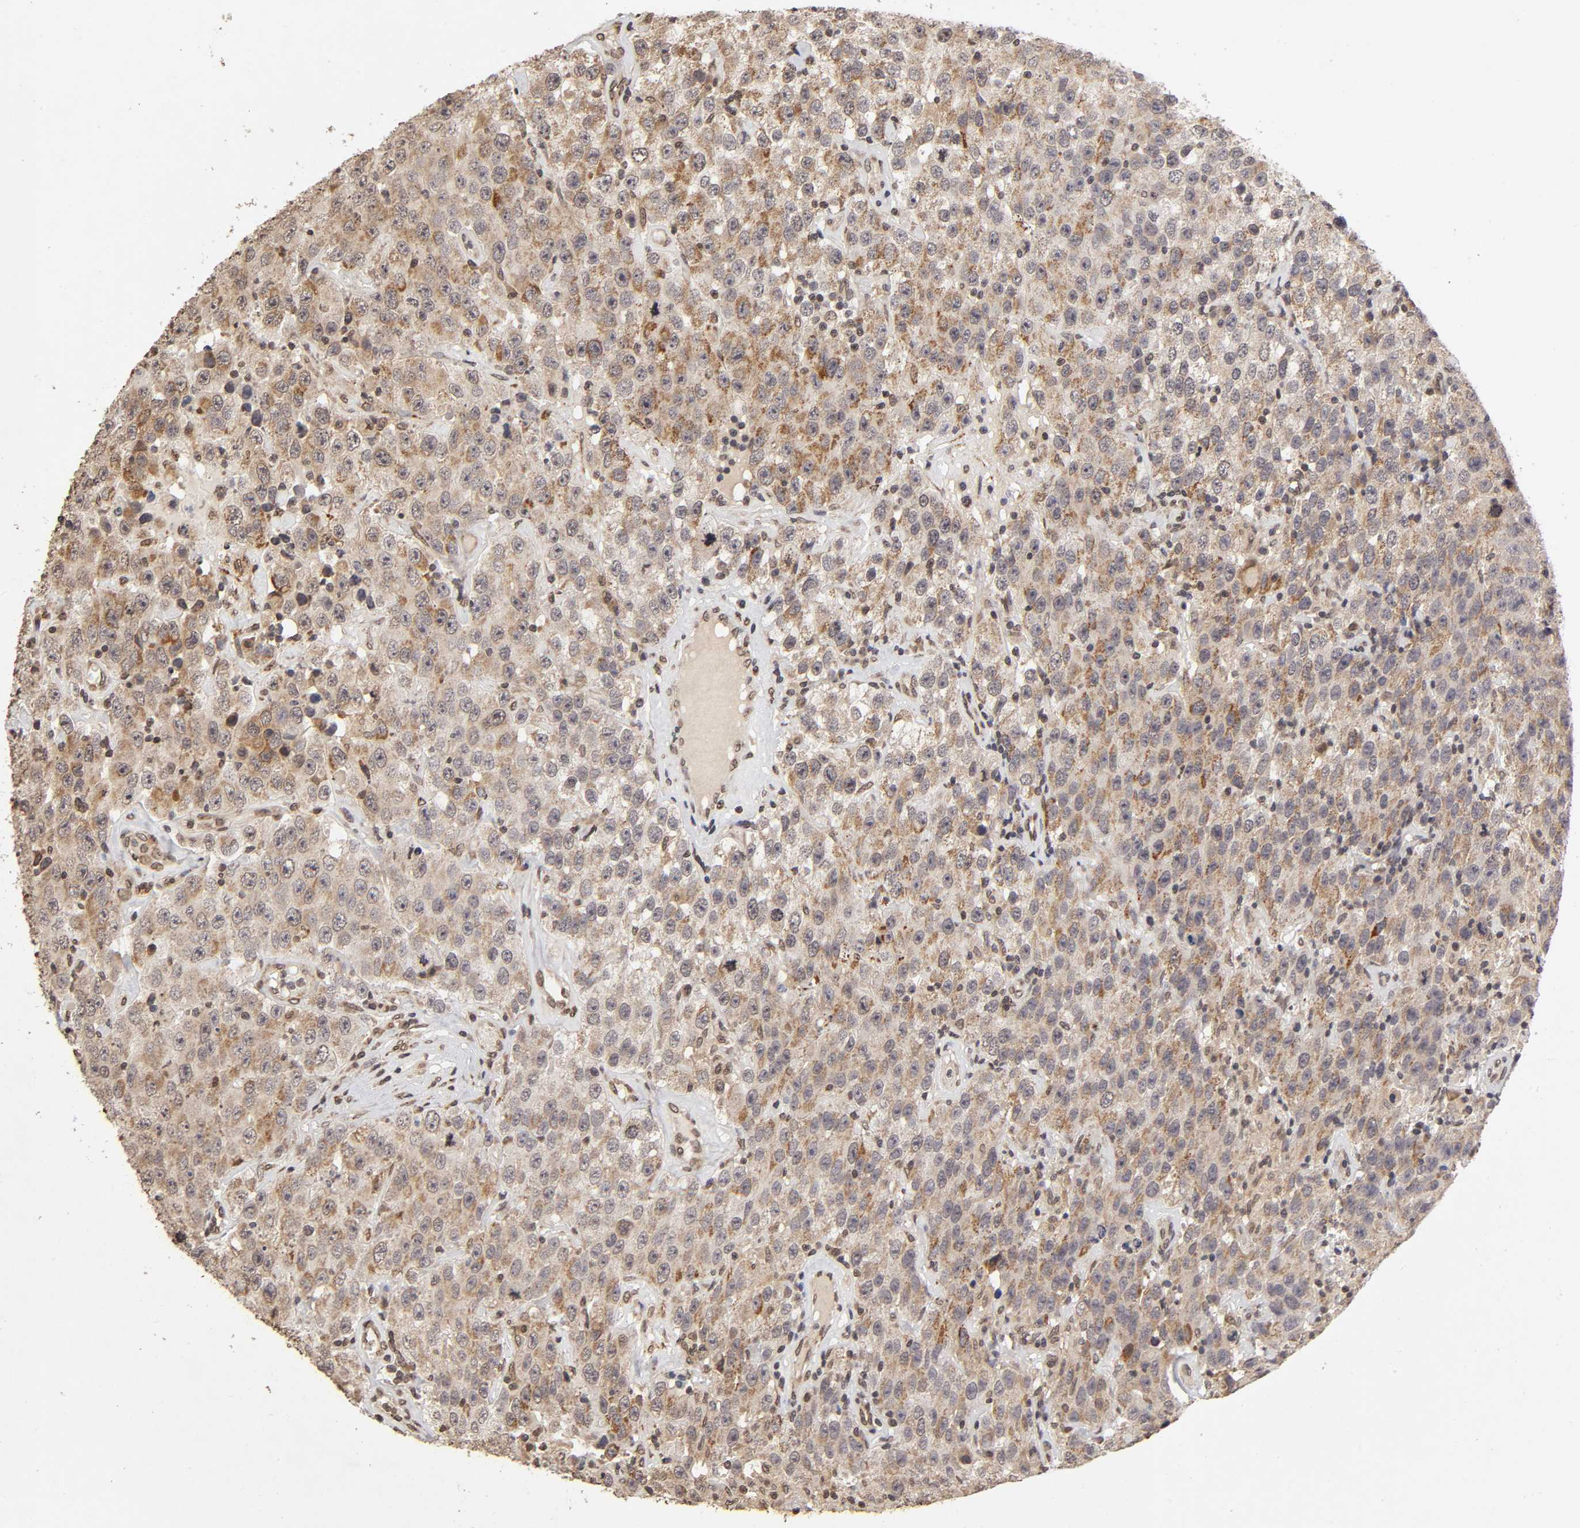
{"staining": {"intensity": "moderate", "quantity": ">75%", "location": "cytoplasmic/membranous"}, "tissue": "testis cancer", "cell_type": "Tumor cells", "image_type": "cancer", "snomed": [{"axis": "morphology", "description": "Seminoma, NOS"}, {"axis": "topography", "description": "Testis"}], "caption": "This is a histology image of immunohistochemistry (IHC) staining of testis seminoma, which shows moderate positivity in the cytoplasmic/membranous of tumor cells.", "gene": "MLLT6", "patient": {"sex": "male", "age": 52}}